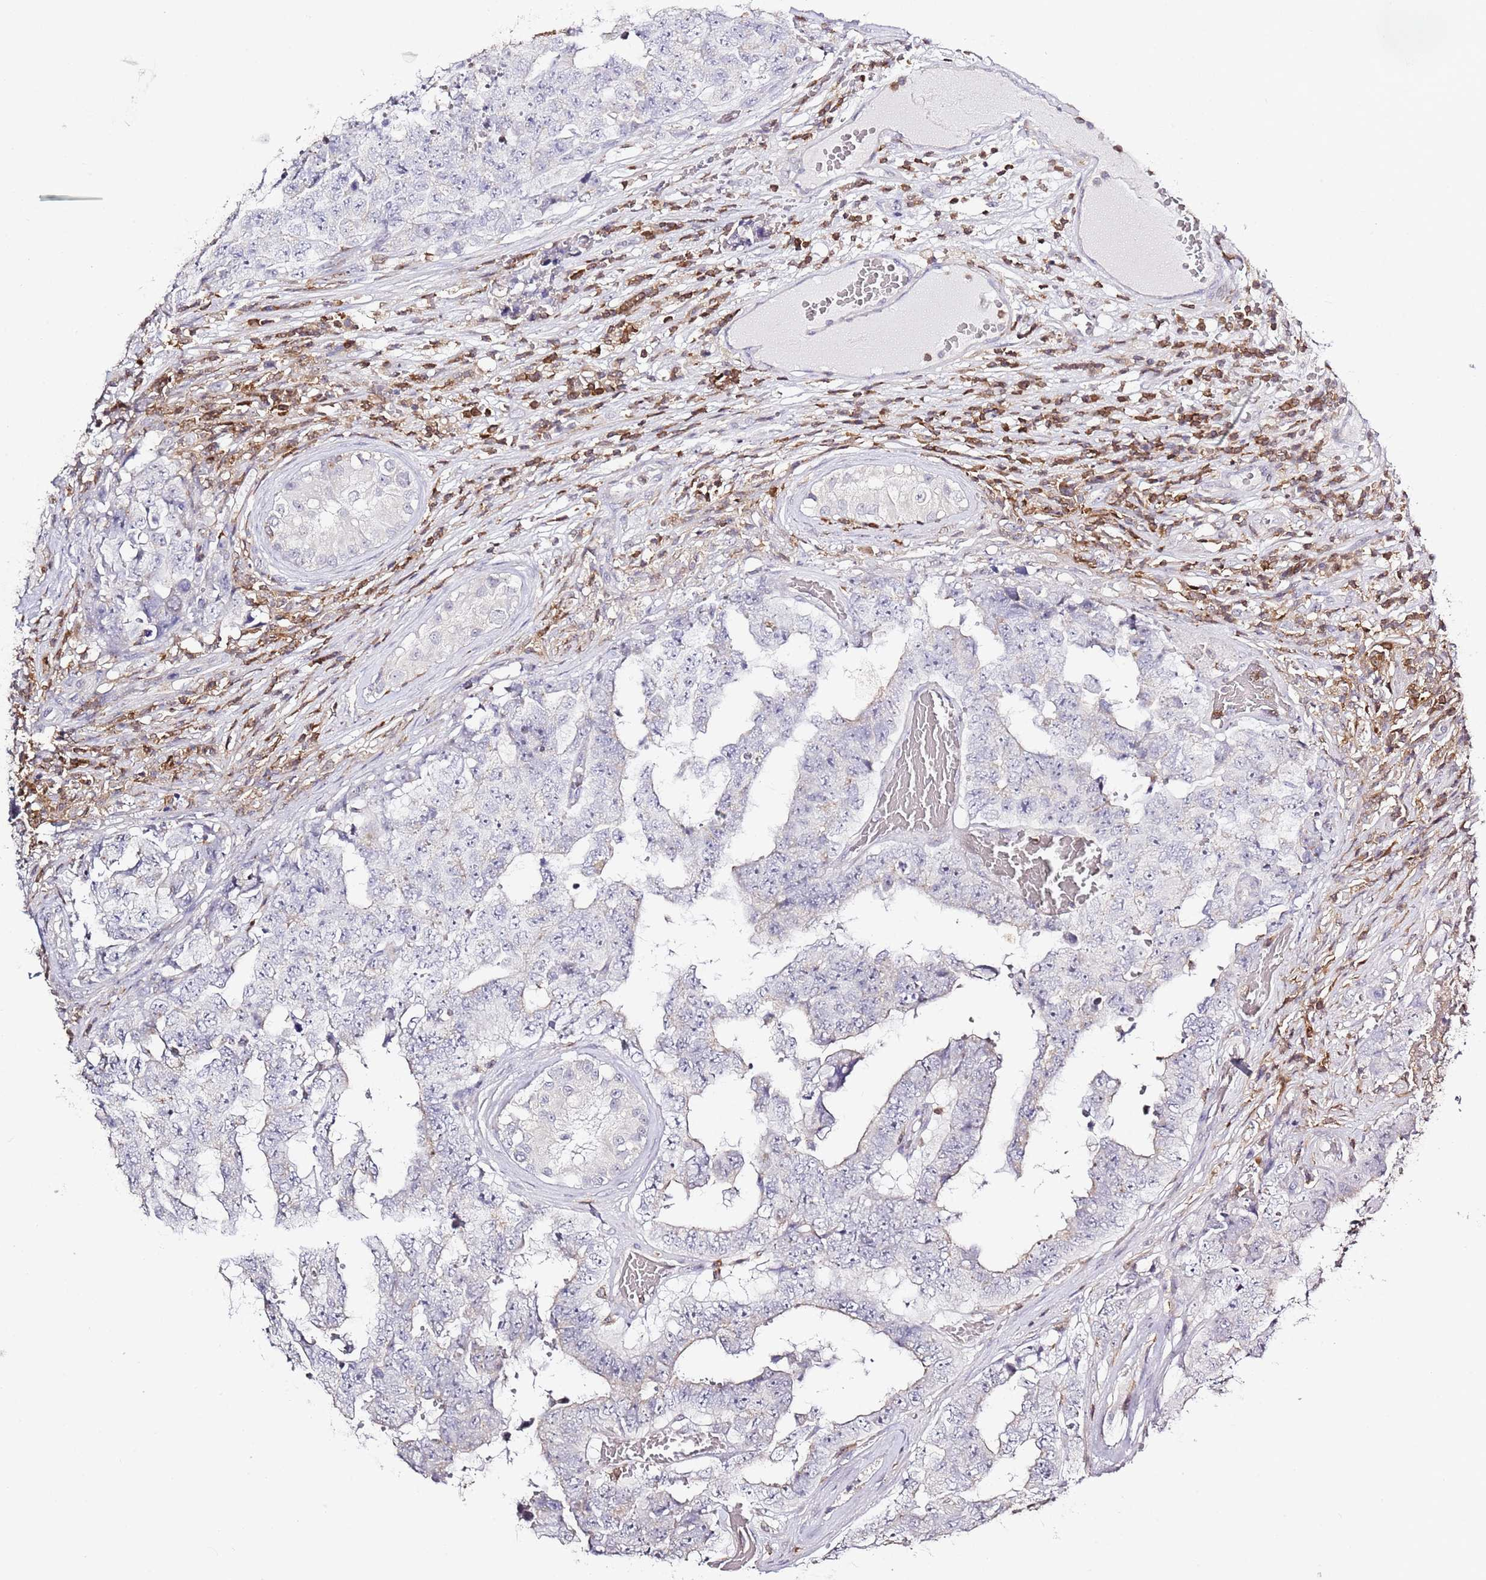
{"staining": {"intensity": "negative", "quantity": "none", "location": "none"}, "tissue": "testis cancer", "cell_type": "Tumor cells", "image_type": "cancer", "snomed": [{"axis": "morphology", "description": "Normal tissue, NOS"}, {"axis": "morphology", "description": "Carcinoma, Embryonal, NOS"}, {"axis": "topography", "description": "Testis"}, {"axis": "topography", "description": "Epididymis"}], "caption": "High power microscopy micrograph of an immunohistochemistry (IHC) image of testis cancer, revealing no significant positivity in tumor cells.", "gene": "LPXN", "patient": {"sex": "male", "age": 25}}